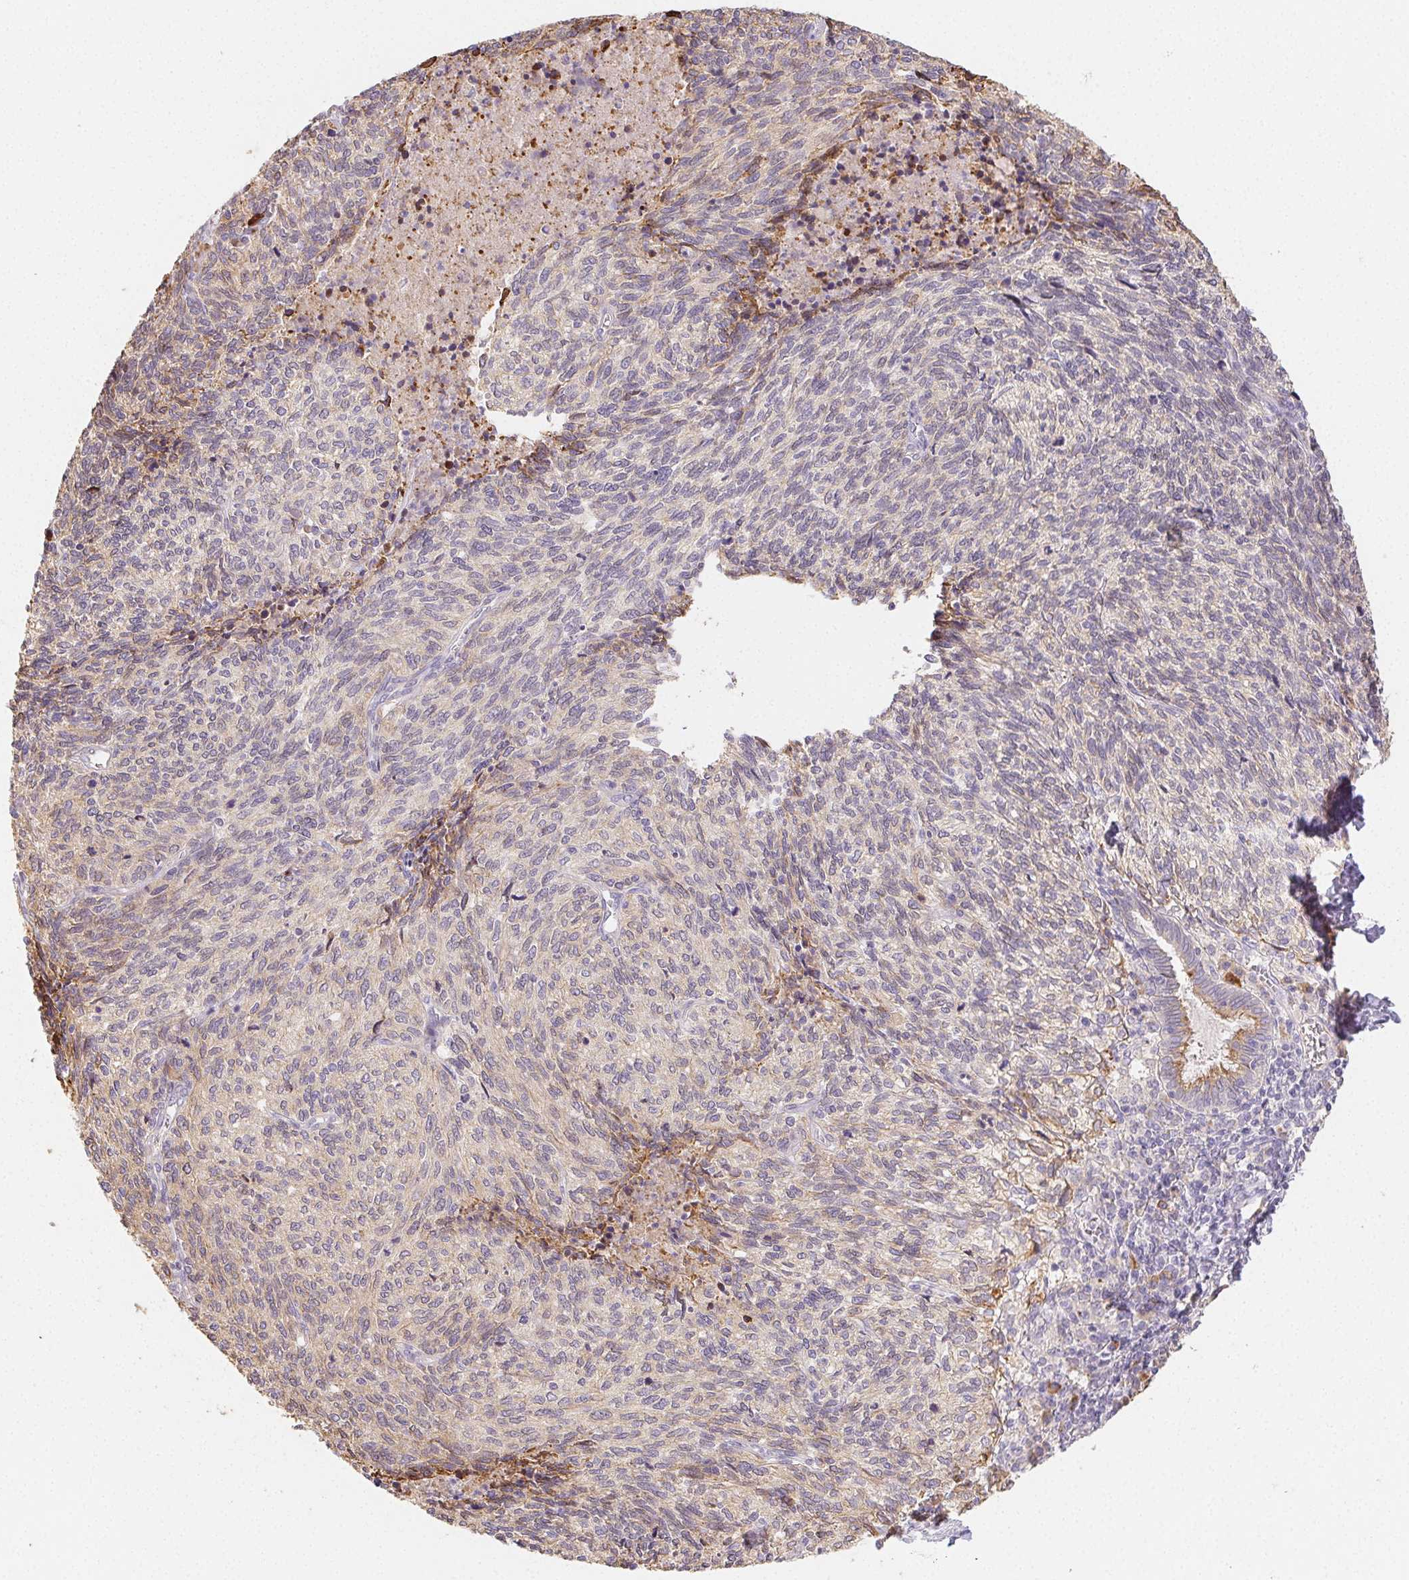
{"staining": {"intensity": "negative", "quantity": "none", "location": "none"}, "tissue": "cervical cancer", "cell_type": "Tumor cells", "image_type": "cancer", "snomed": [{"axis": "morphology", "description": "Squamous cell carcinoma, NOS"}, {"axis": "topography", "description": "Cervix"}], "caption": "IHC of cervical squamous cell carcinoma reveals no staining in tumor cells. Brightfield microscopy of IHC stained with DAB (brown) and hematoxylin (blue), captured at high magnification.", "gene": "ACVR1B", "patient": {"sex": "female", "age": 45}}